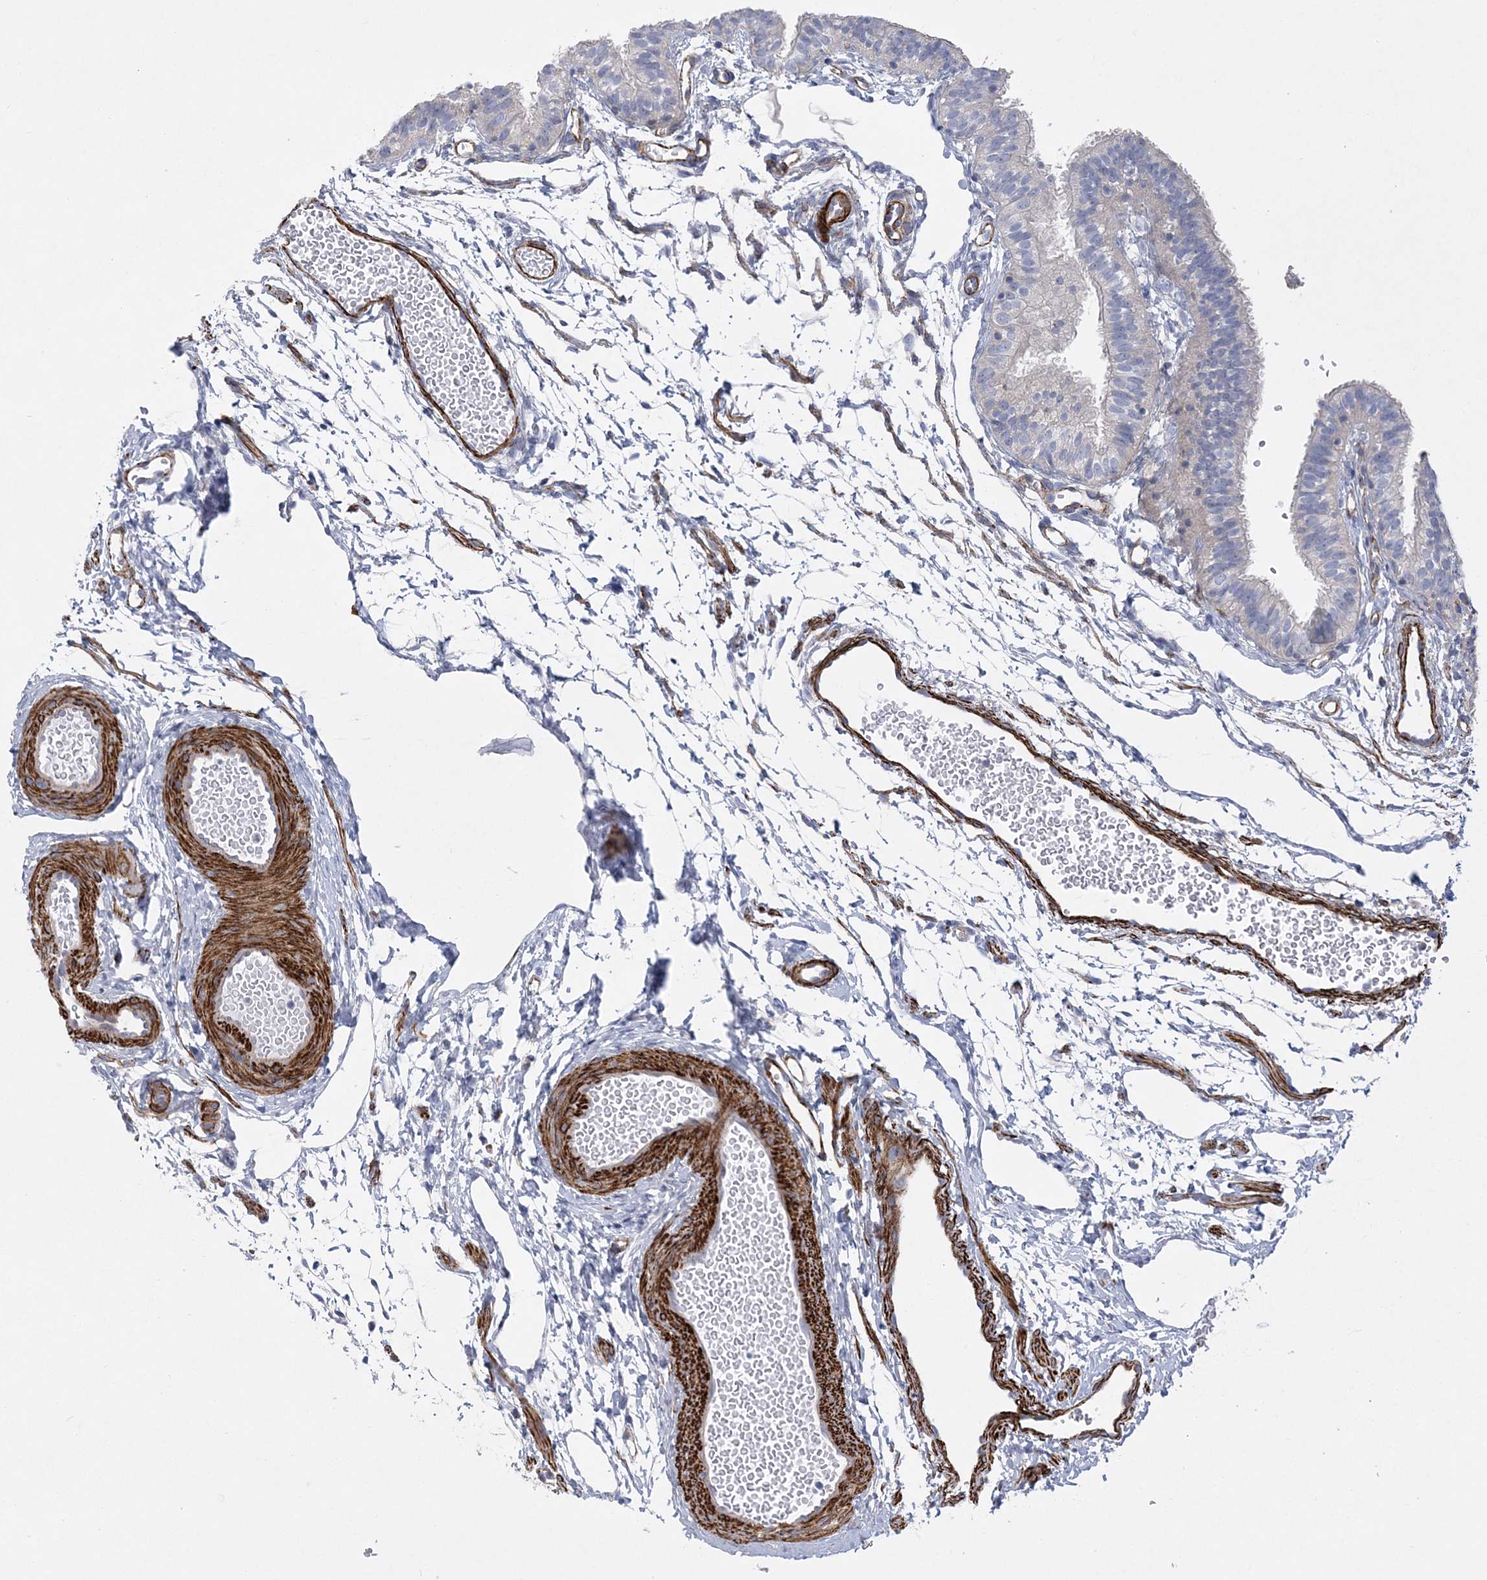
{"staining": {"intensity": "negative", "quantity": "none", "location": "none"}, "tissue": "fallopian tube", "cell_type": "Glandular cells", "image_type": "normal", "snomed": [{"axis": "morphology", "description": "Normal tissue, NOS"}, {"axis": "topography", "description": "Fallopian tube"}], "caption": "Glandular cells are negative for brown protein staining in benign fallopian tube. (DAB (3,3'-diaminobenzidine) immunohistochemistry (IHC) with hematoxylin counter stain).", "gene": "ARSJ", "patient": {"sex": "female", "age": 35}}